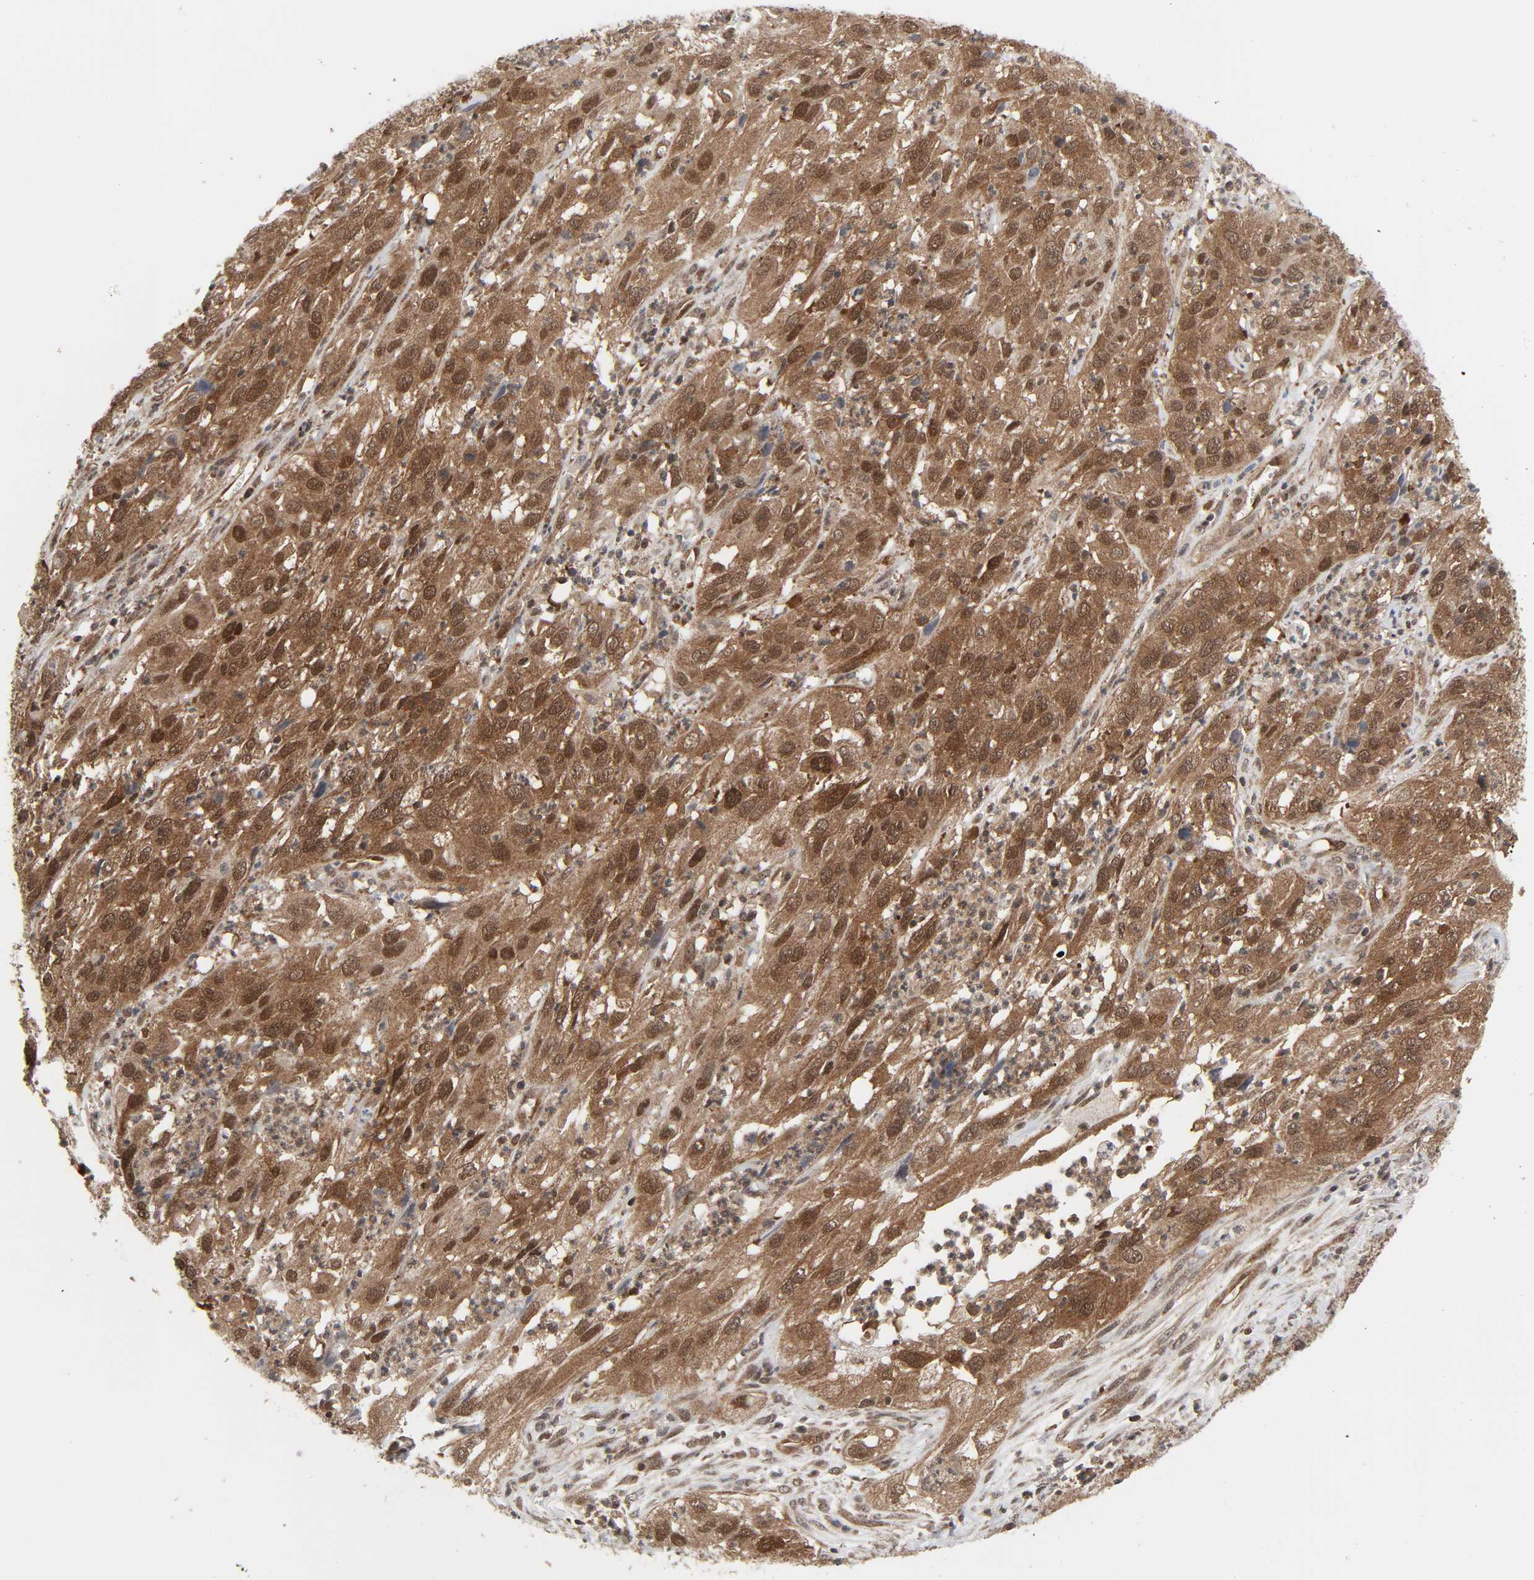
{"staining": {"intensity": "strong", "quantity": ">75%", "location": "cytoplasmic/membranous,nuclear"}, "tissue": "cervical cancer", "cell_type": "Tumor cells", "image_type": "cancer", "snomed": [{"axis": "morphology", "description": "Squamous cell carcinoma, NOS"}, {"axis": "topography", "description": "Cervix"}], "caption": "There is high levels of strong cytoplasmic/membranous and nuclear expression in tumor cells of cervical cancer (squamous cell carcinoma), as demonstrated by immunohistochemical staining (brown color).", "gene": "GSK3A", "patient": {"sex": "female", "age": 32}}